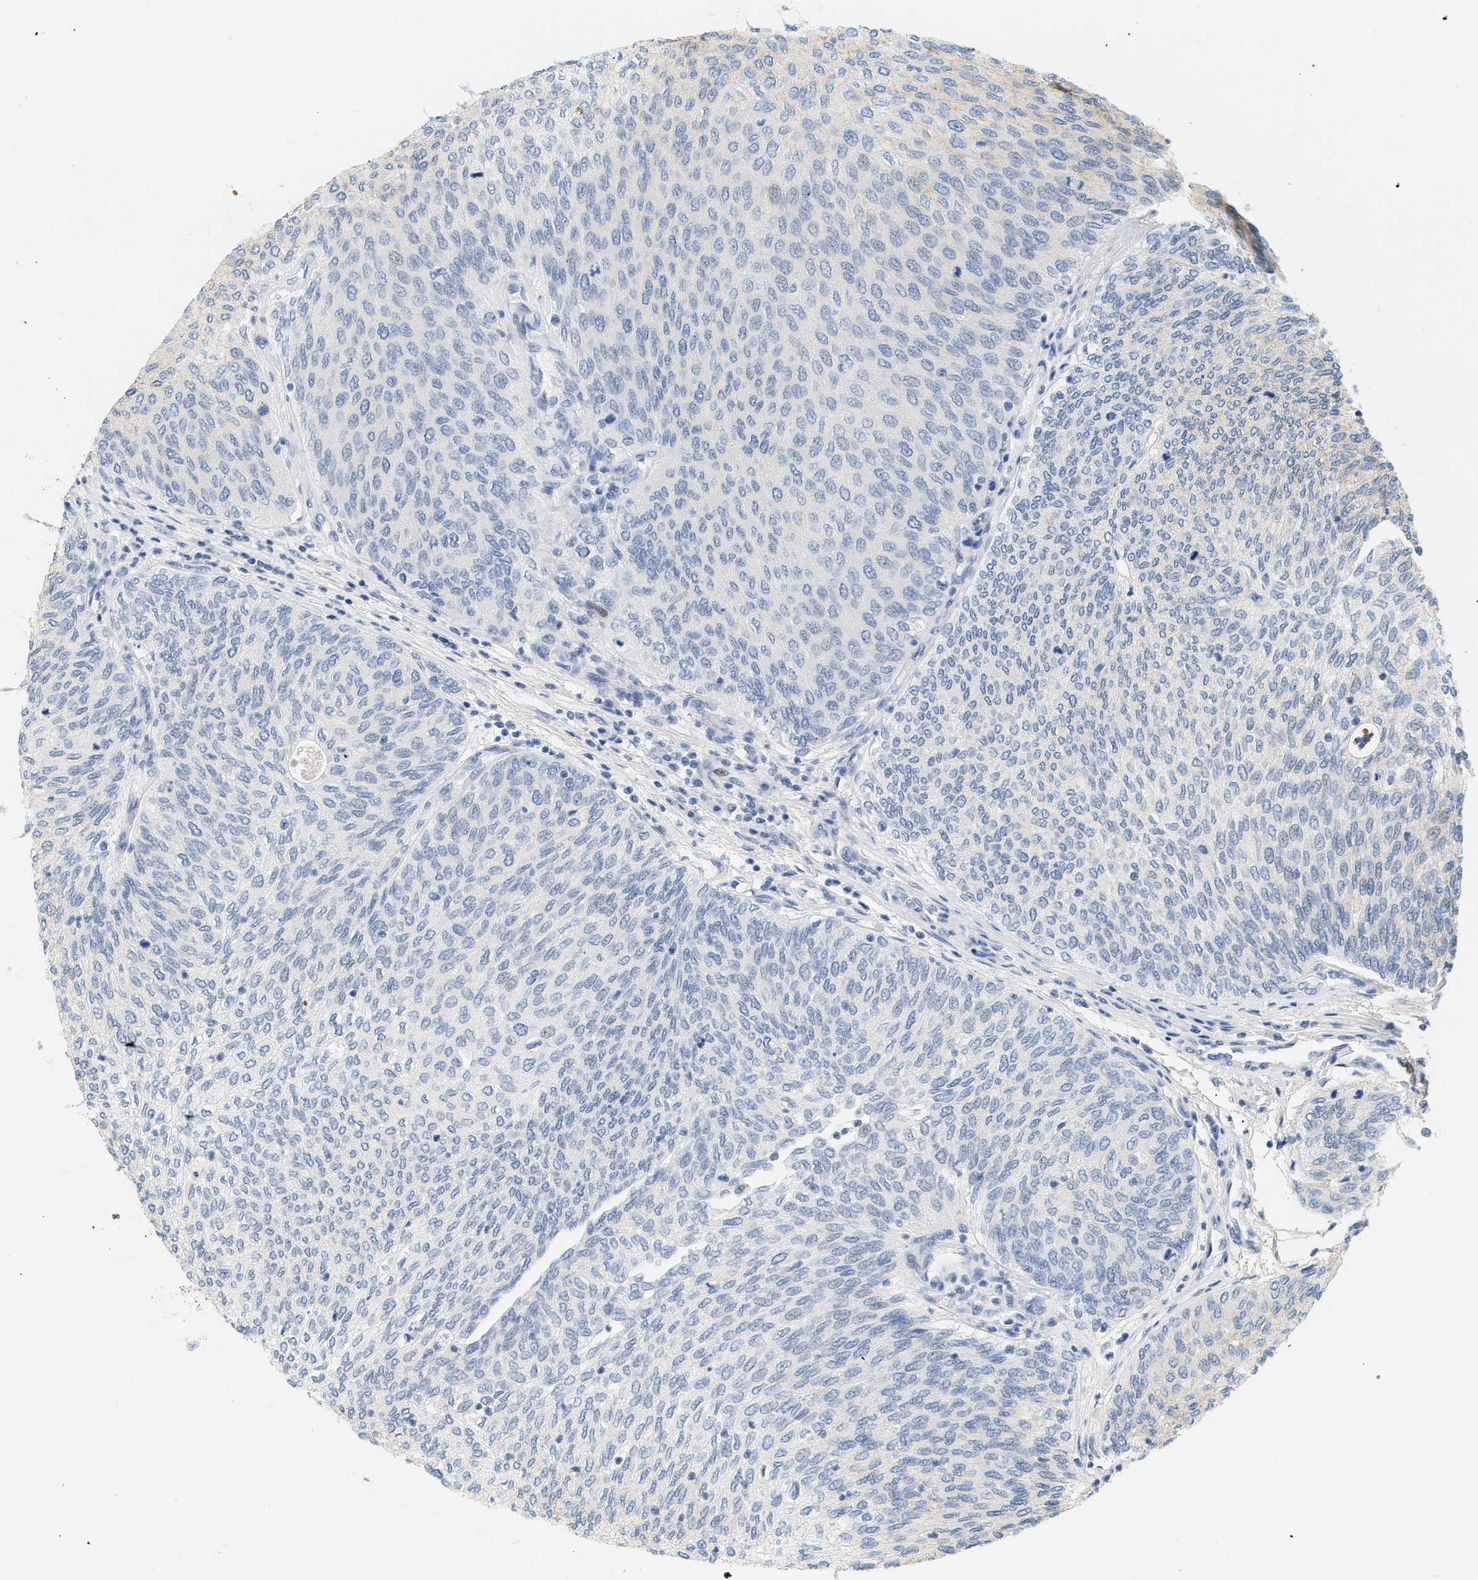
{"staining": {"intensity": "negative", "quantity": "none", "location": "none"}, "tissue": "urothelial cancer", "cell_type": "Tumor cells", "image_type": "cancer", "snomed": [{"axis": "morphology", "description": "Urothelial carcinoma, Low grade"}, {"axis": "topography", "description": "Urinary bladder"}], "caption": "Tumor cells are negative for brown protein staining in urothelial cancer. (DAB immunohistochemistry with hematoxylin counter stain).", "gene": "CFH", "patient": {"sex": "female", "age": 79}}